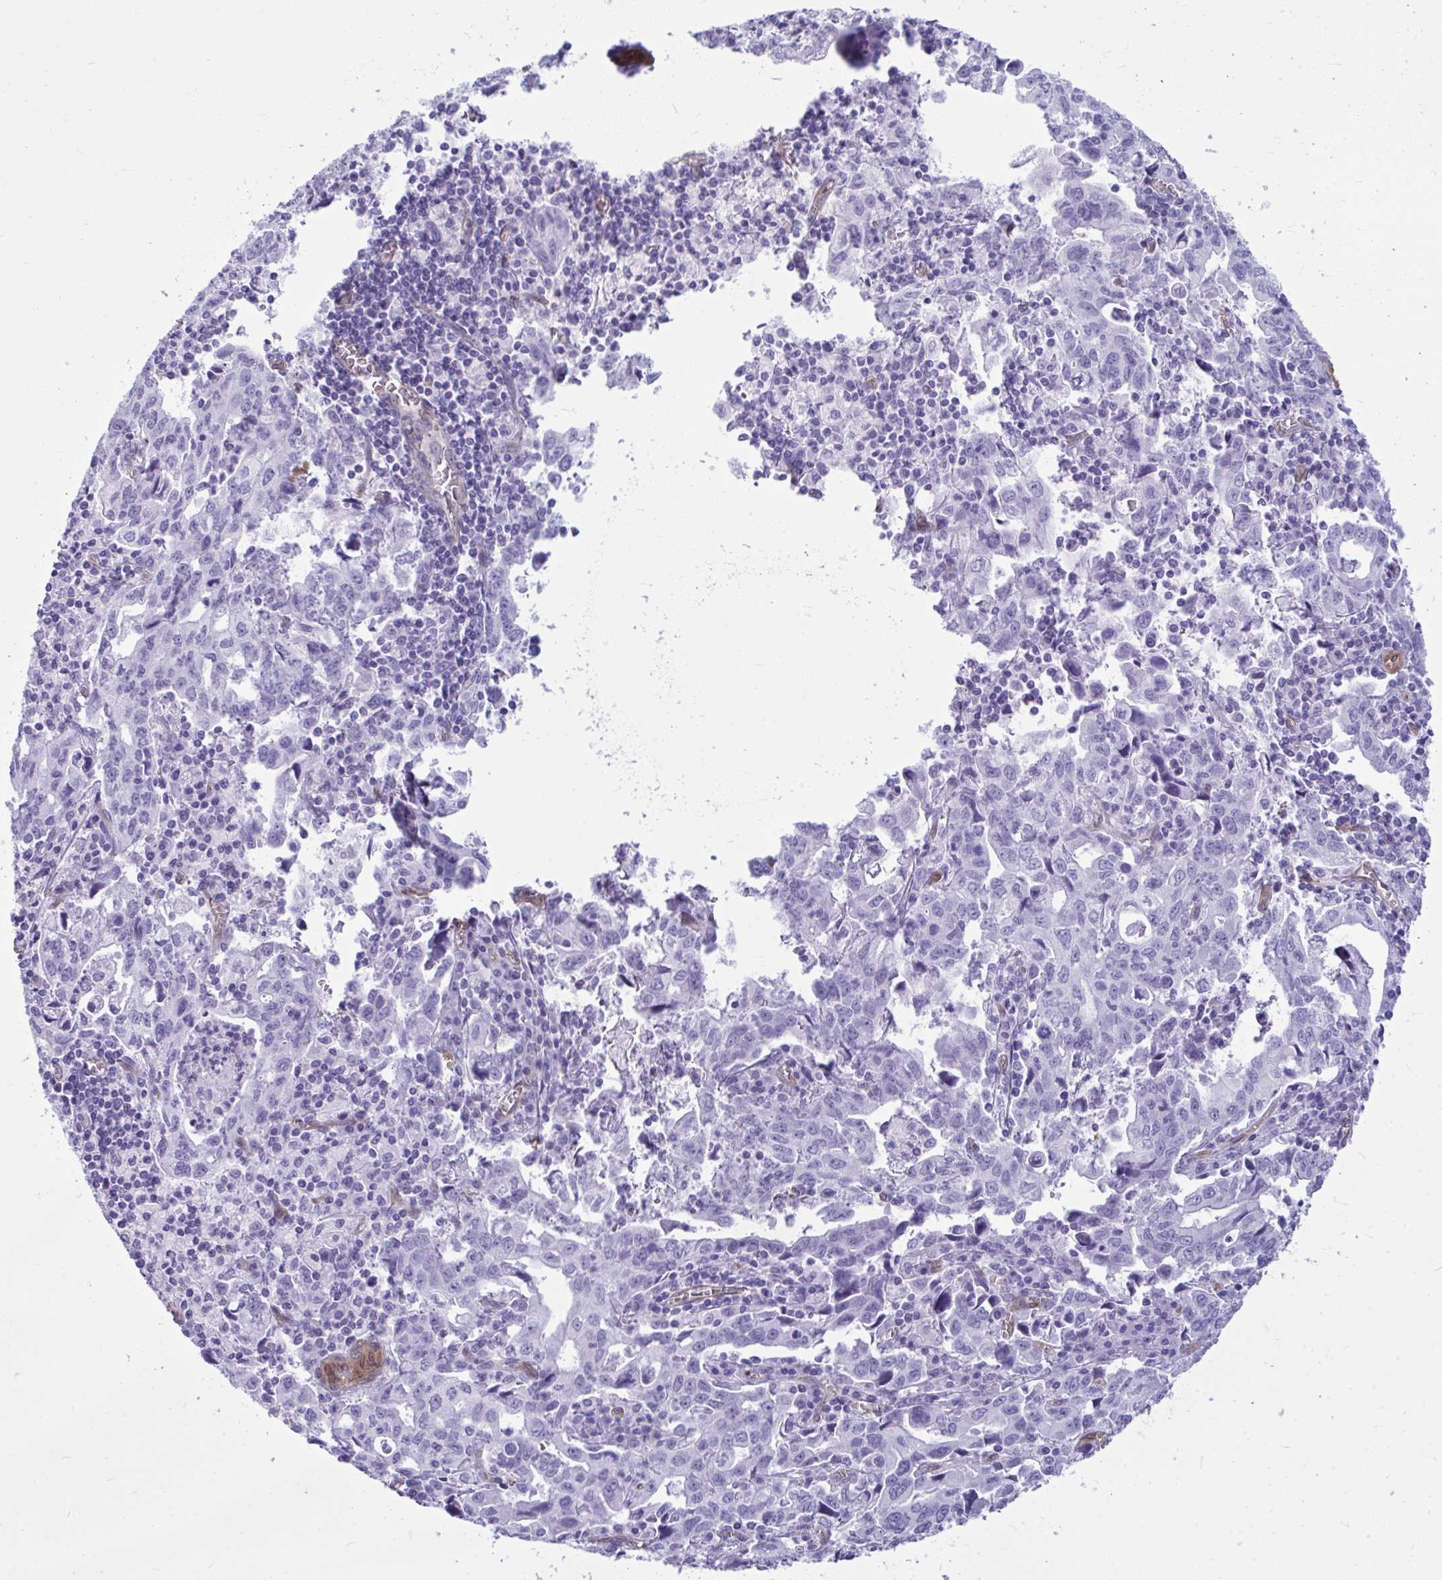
{"staining": {"intensity": "negative", "quantity": "none", "location": "none"}, "tissue": "stomach cancer", "cell_type": "Tumor cells", "image_type": "cancer", "snomed": [{"axis": "morphology", "description": "Adenocarcinoma, NOS"}, {"axis": "topography", "description": "Stomach, upper"}], "caption": "A micrograph of adenocarcinoma (stomach) stained for a protein reveals no brown staining in tumor cells.", "gene": "LIMS2", "patient": {"sex": "male", "age": 85}}